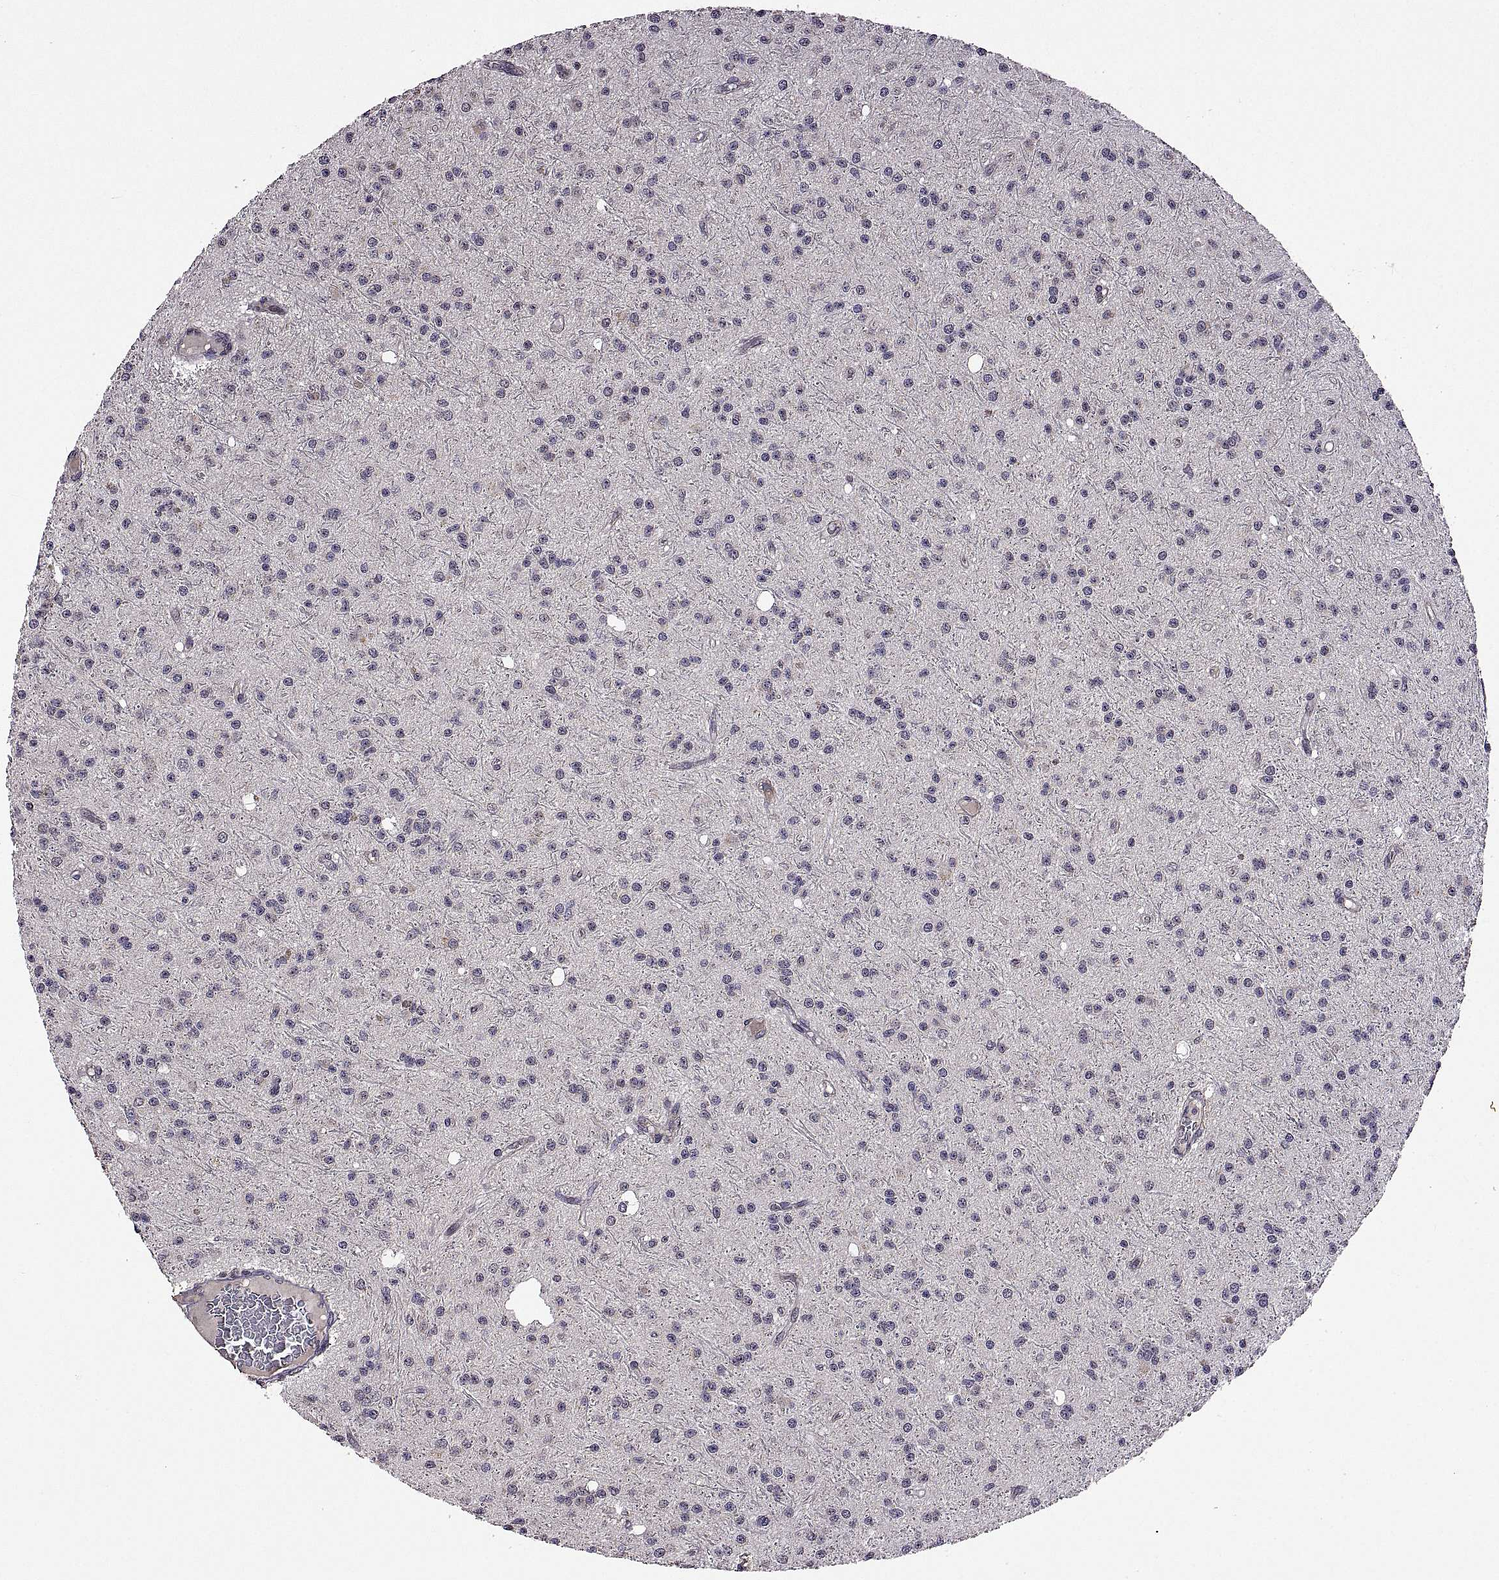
{"staining": {"intensity": "negative", "quantity": "none", "location": "none"}, "tissue": "glioma", "cell_type": "Tumor cells", "image_type": "cancer", "snomed": [{"axis": "morphology", "description": "Glioma, malignant, Low grade"}, {"axis": "topography", "description": "Brain"}], "caption": "DAB immunohistochemical staining of glioma shows no significant expression in tumor cells.", "gene": "LAMA1", "patient": {"sex": "male", "age": 27}}